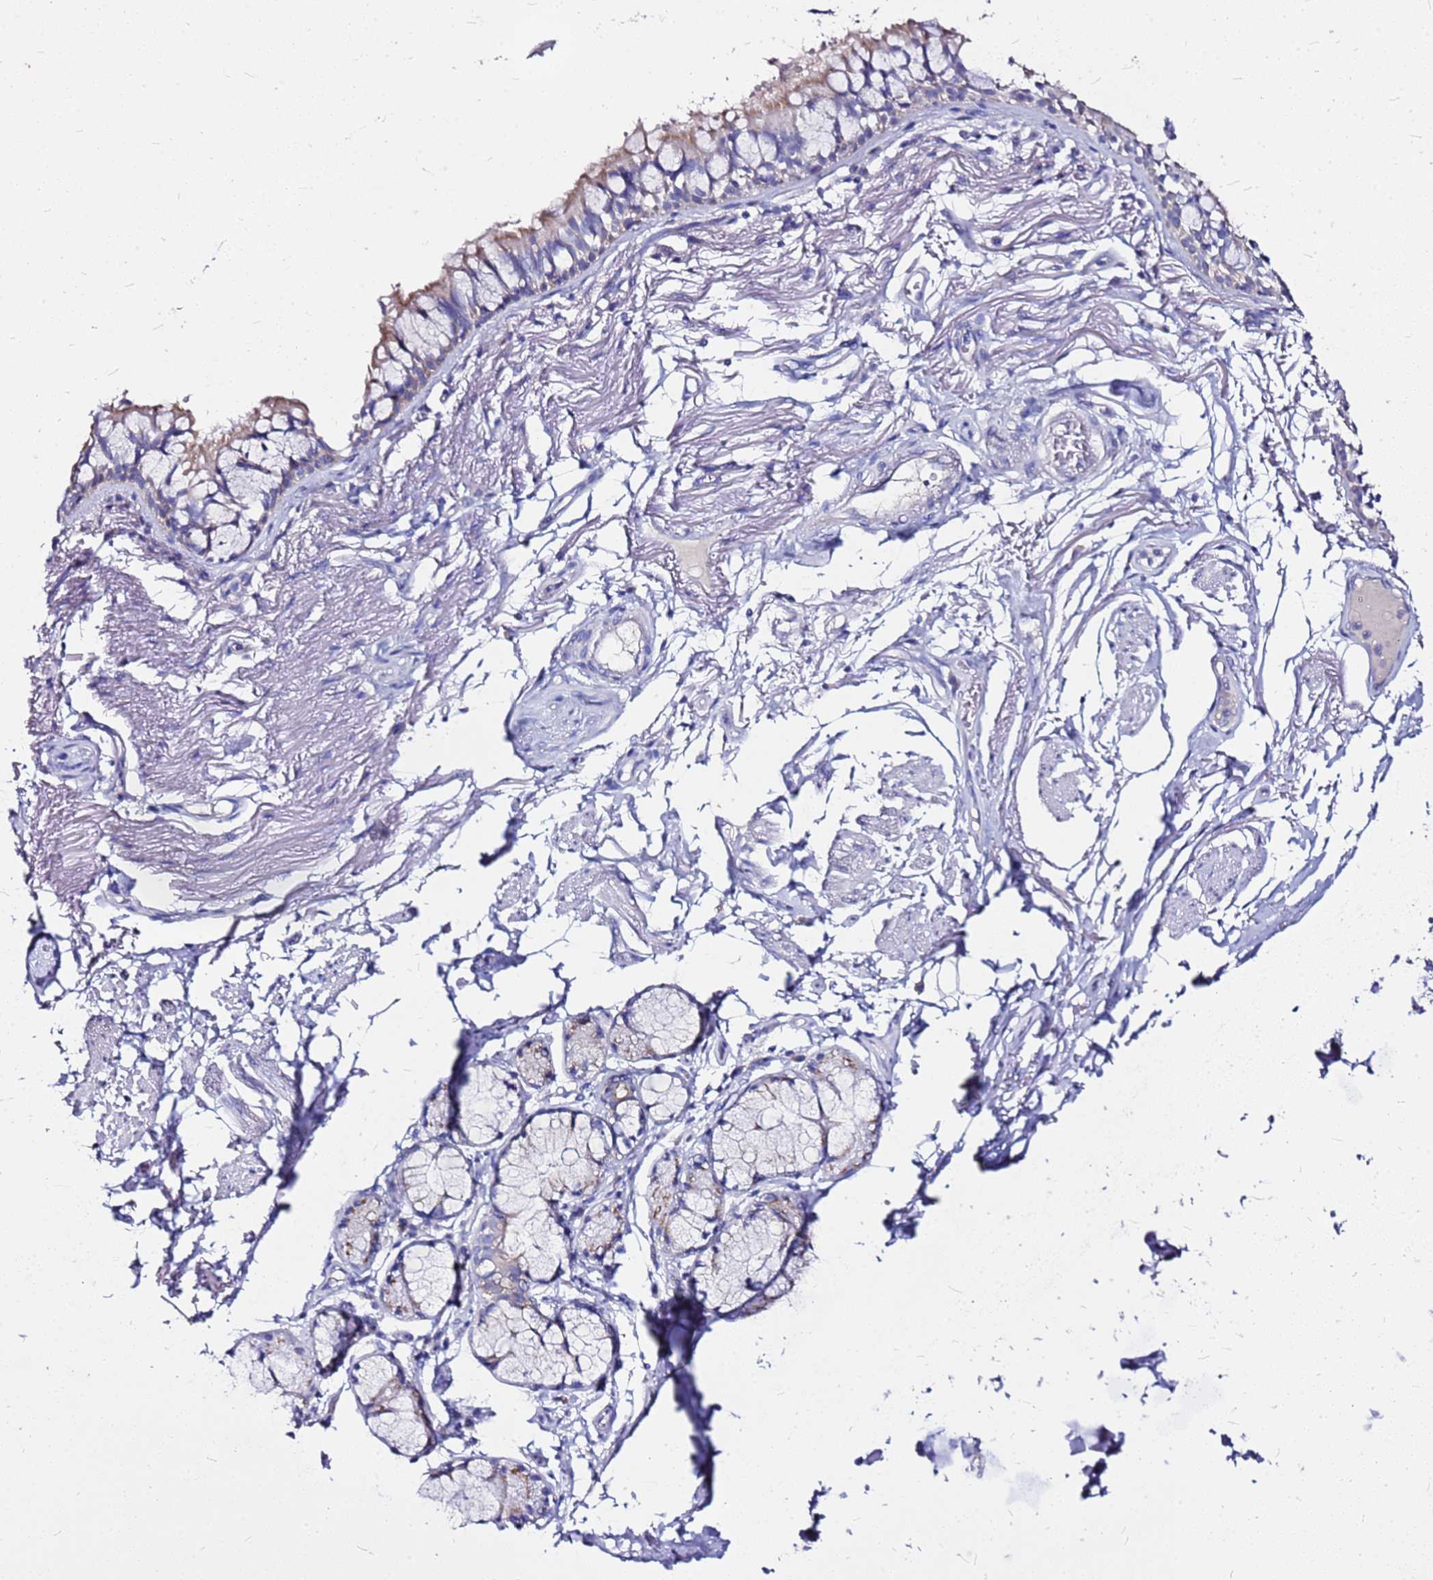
{"staining": {"intensity": "weak", "quantity": "<25%", "location": "cytoplasmic/membranous"}, "tissue": "bronchus", "cell_type": "Respiratory epithelial cells", "image_type": "normal", "snomed": [{"axis": "morphology", "description": "Normal tissue, NOS"}, {"axis": "topography", "description": "Bronchus"}], "caption": "Immunohistochemistry (IHC) image of unremarkable bronchus: bronchus stained with DAB reveals no significant protein expression in respiratory epithelial cells. (DAB immunohistochemistry (IHC) visualized using brightfield microscopy, high magnification).", "gene": "CASD1", "patient": {"sex": "male", "age": 70}}